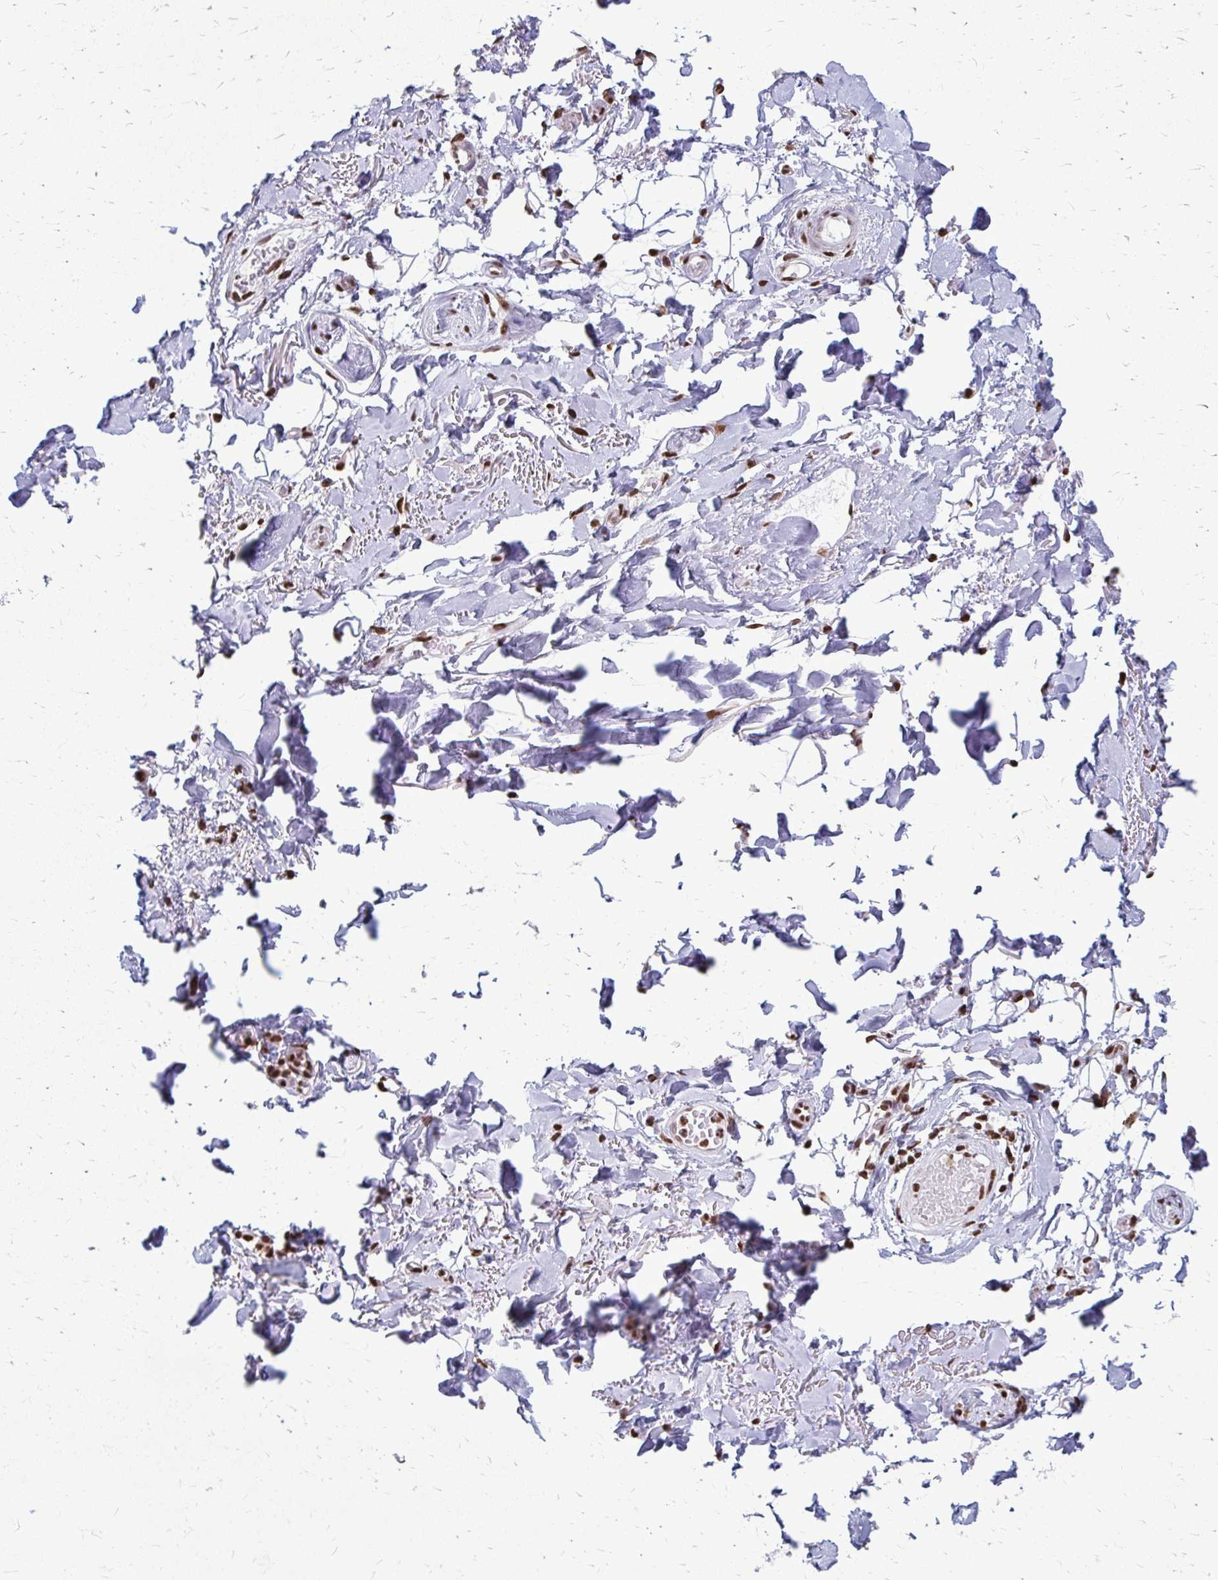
{"staining": {"intensity": "negative", "quantity": "none", "location": "none"}, "tissue": "adipose tissue", "cell_type": "Adipocytes", "image_type": "normal", "snomed": [{"axis": "morphology", "description": "Normal tissue, NOS"}, {"axis": "topography", "description": "Anal"}, {"axis": "topography", "description": "Peripheral nerve tissue"}], "caption": "Immunohistochemistry of benign human adipose tissue demonstrates no expression in adipocytes. (DAB immunohistochemistry with hematoxylin counter stain).", "gene": "SNRPA", "patient": {"sex": "male", "age": 78}}